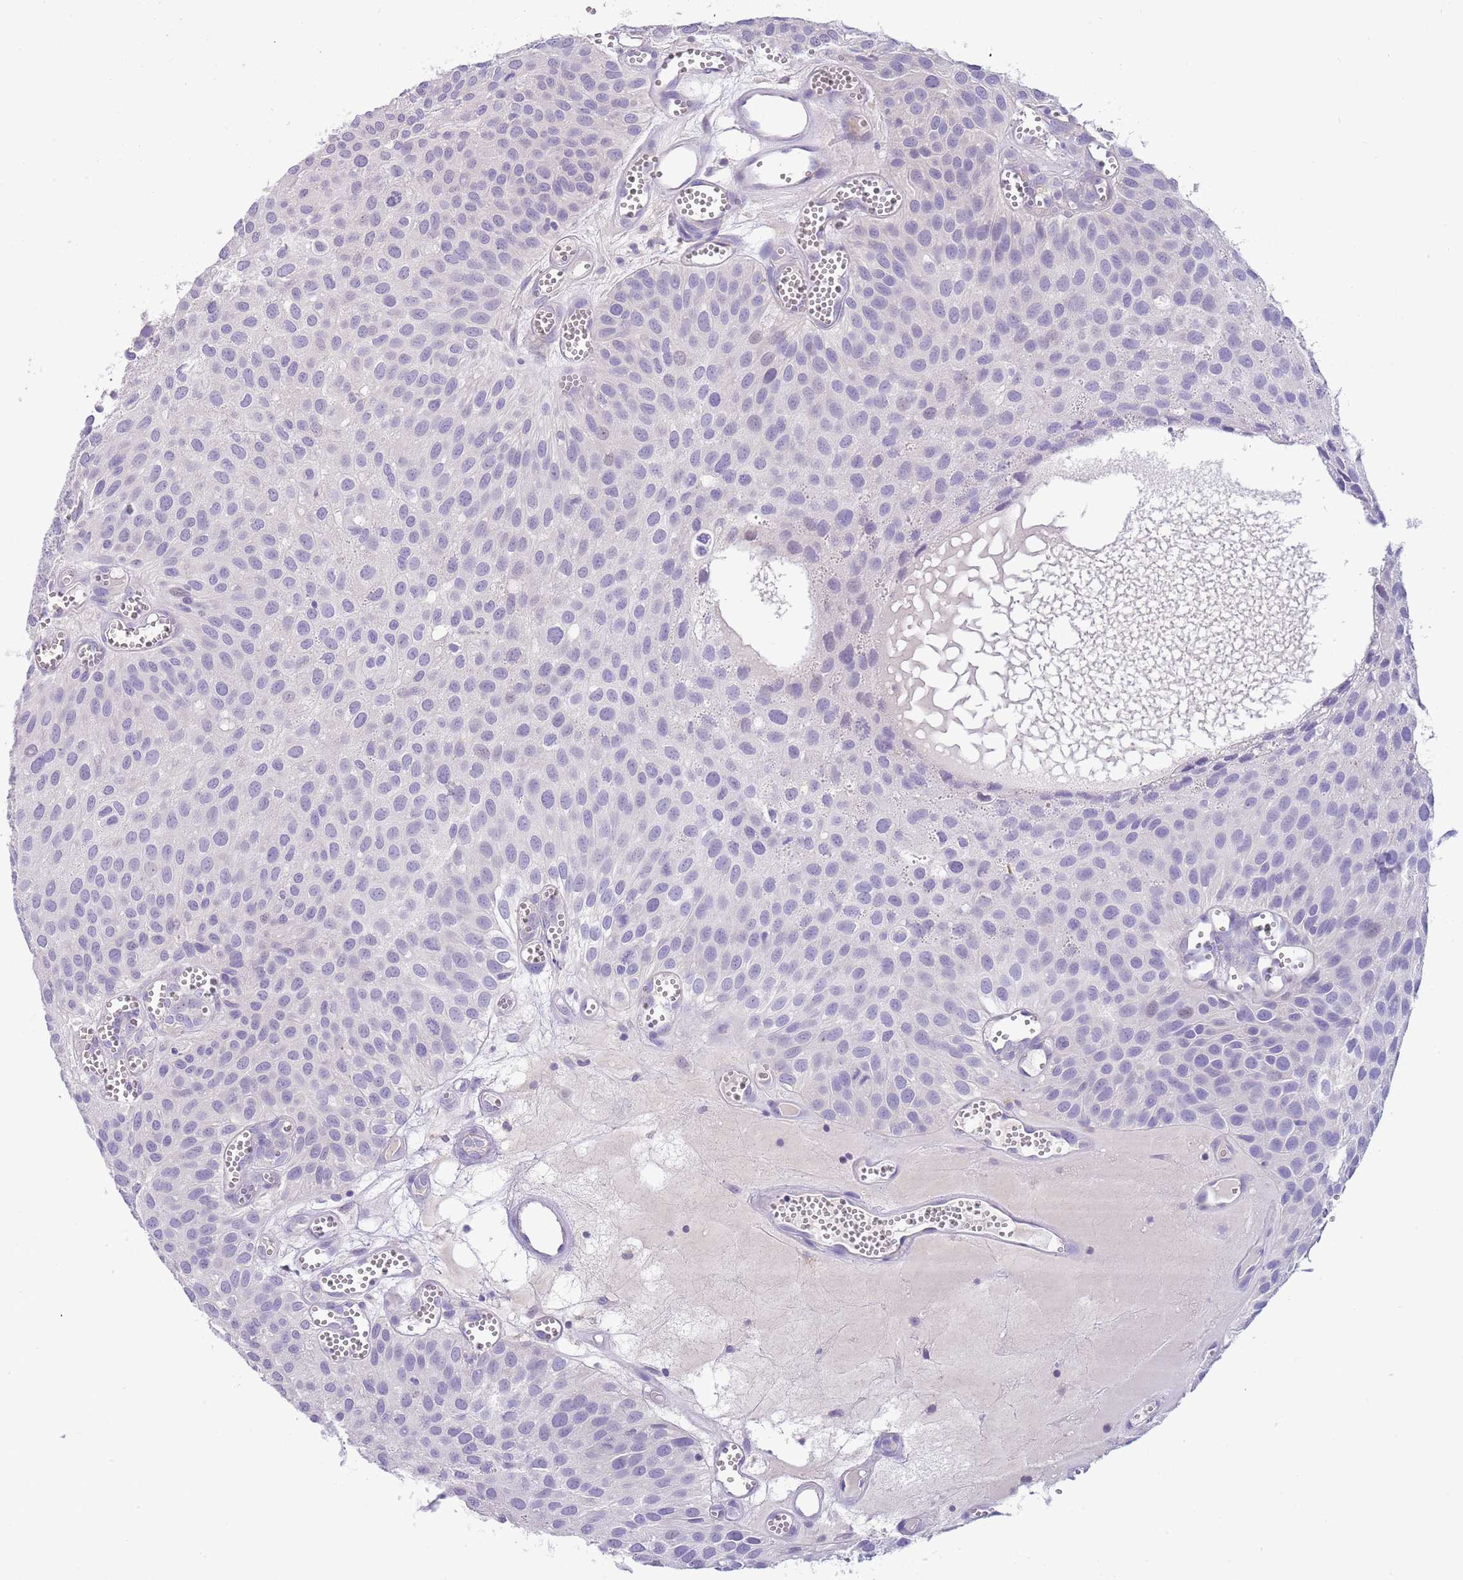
{"staining": {"intensity": "negative", "quantity": "none", "location": "none"}, "tissue": "urothelial cancer", "cell_type": "Tumor cells", "image_type": "cancer", "snomed": [{"axis": "morphology", "description": "Urothelial carcinoma, Low grade"}, {"axis": "topography", "description": "Urinary bladder"}], "caption": "IHC image of neoplastic tissue: low-grade urothelial carcinoma stained with DAB (3,3'-diaminobenzidine) displays no significant protein expression in tumor cells. The staining is performed using DAB (3,3'-diaminobenzidine) brown chromogen with nuclei counter-stained in using hematoxylin.", "gene": "CABYR", "patient": {"sex": "male", "age": 88}}